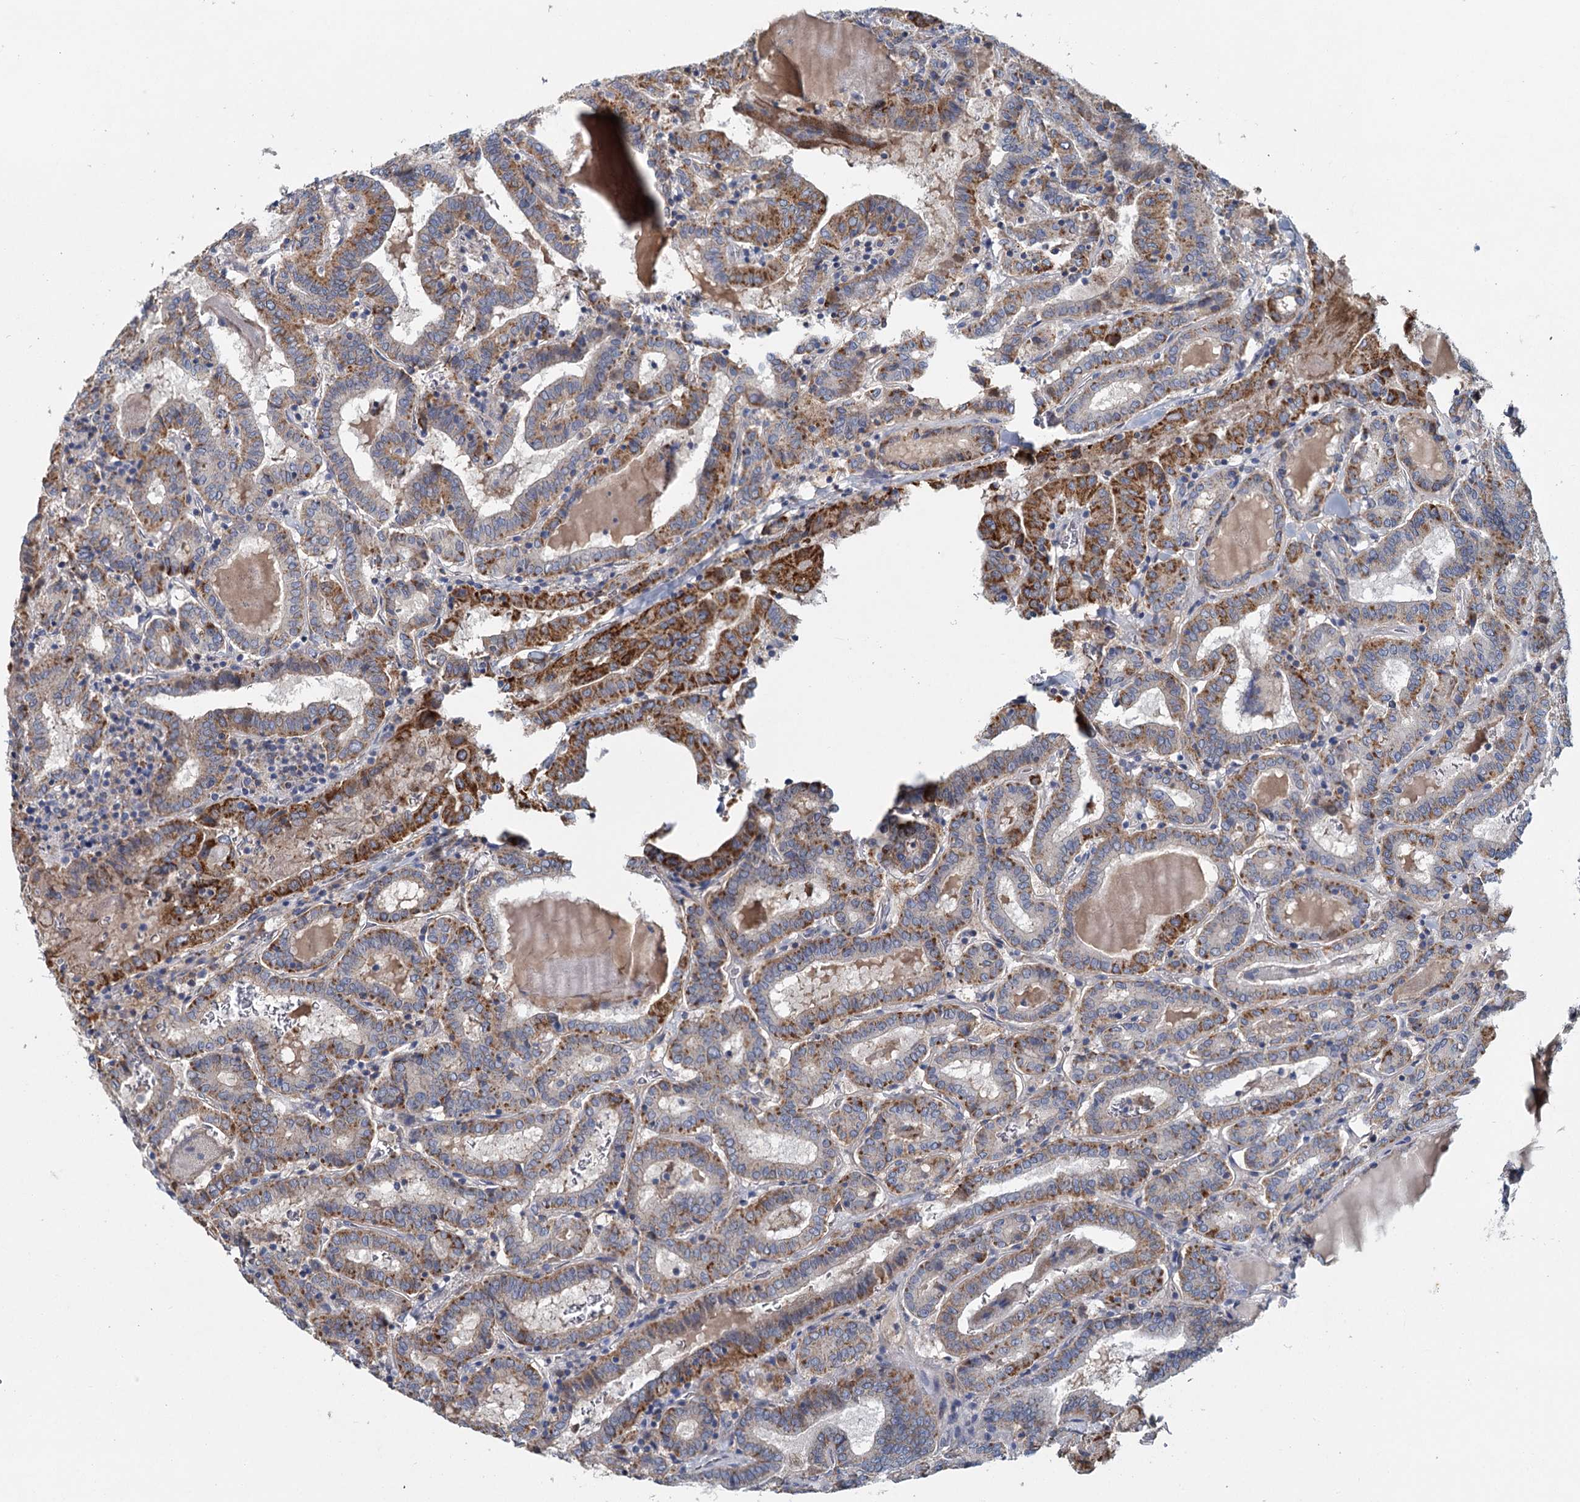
{"staining": {"intensity": "moderate", "quantity": ">75%", "location": "cytoplasmic/membranous"}, "tissue": "thyroid cancer", "cell_type": "Tumor cells", "image_type": "cancer", "snomed": [{"axis": "morphology", "description": "Papillary adenocarcinoma, NOS"}, {"axis": "topography", "description": "Thyroid gland"}], "caption": "Immunohistochemical staining of thyroid papillary adenocarcinoma reveals moderate cytoplasmic/membranous protein staining in about >75% of tumor cells.", "gene": "ANKRD16", "patient": {"sex": "female", "age": 72}}